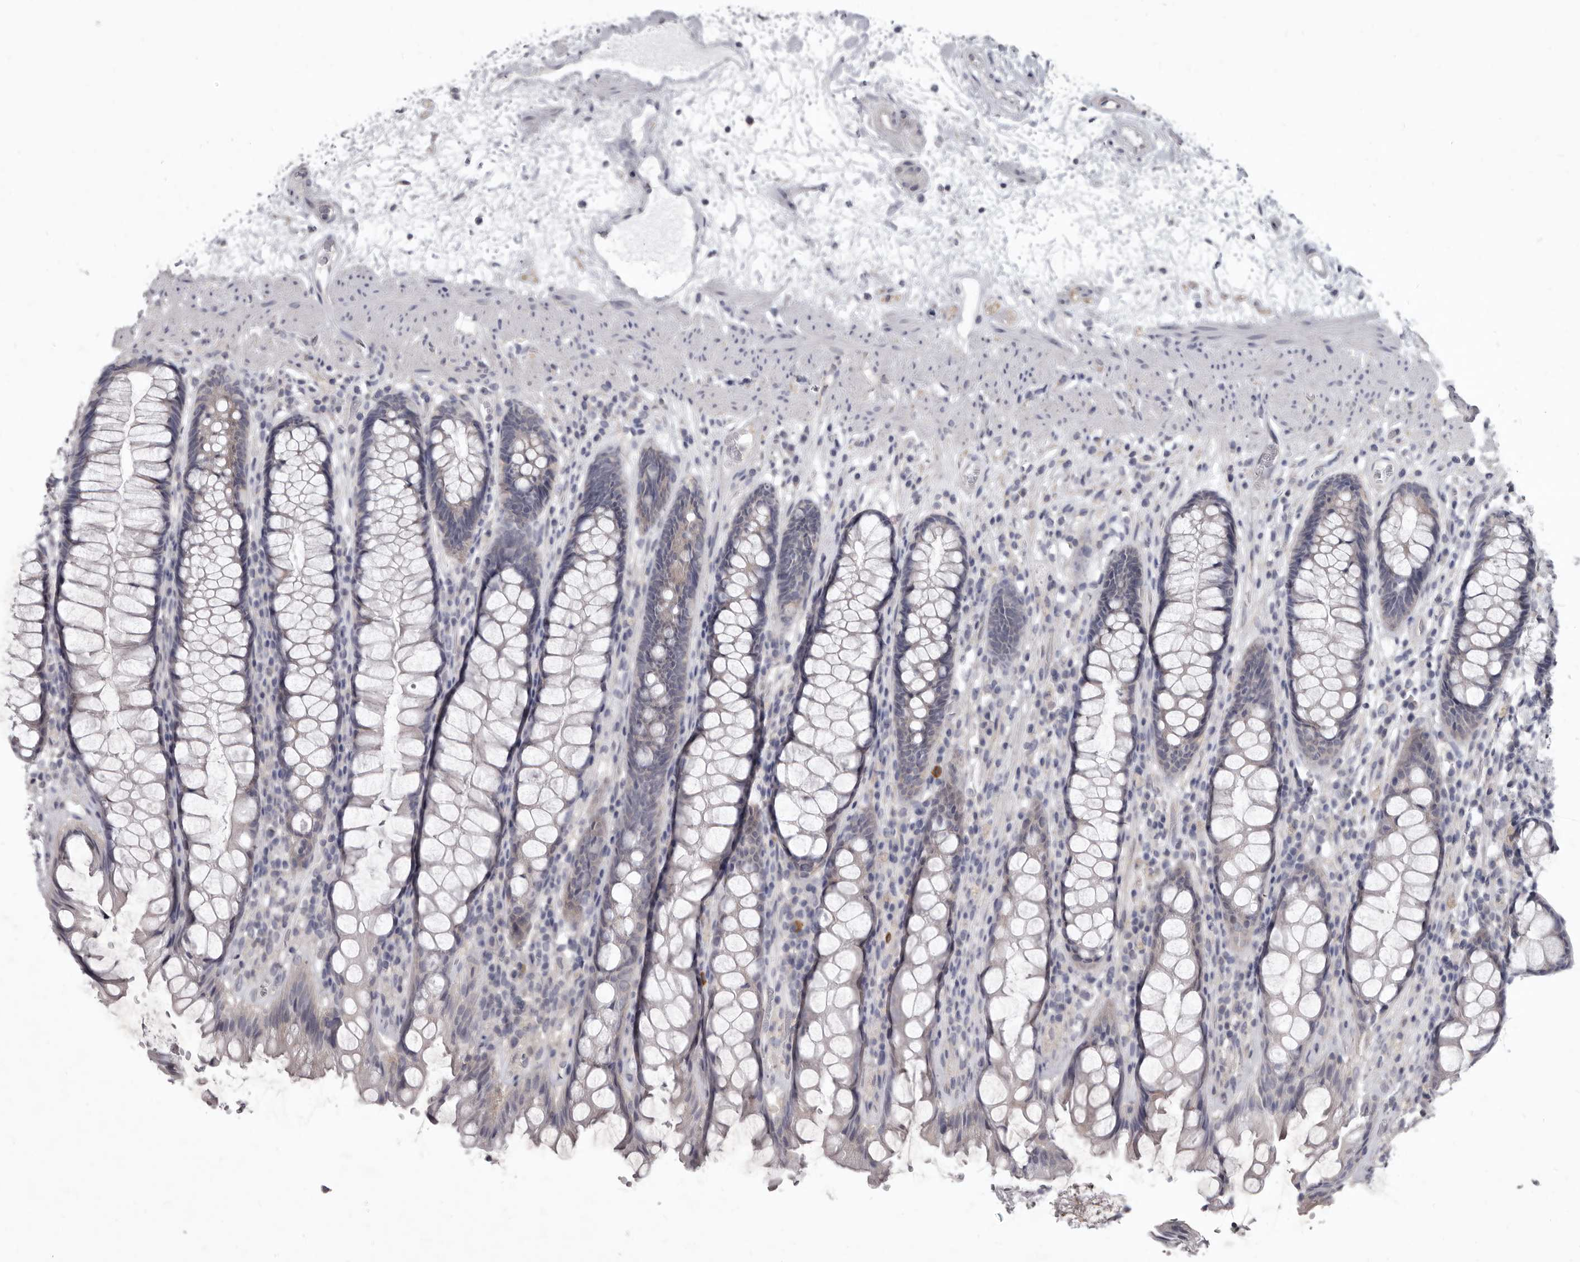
{"staining": {"intensity": "negative", "quantity": "none", "location": "none"}, "tissue": "rectum", "cell_type": "Glandular cells", "image_type": "normal", "snomed": [{"axis": "morphology", "description": "Normal tissue, NOS"}, {"axis": "topography", "description": "Rectum"}], "caption": "The immunohistochemistry (IHC) histopathology image has no significant positivity in glandular cells of rectum.", "gene": "GSK3B", "patient": {"sex": "male", "age": 64}}